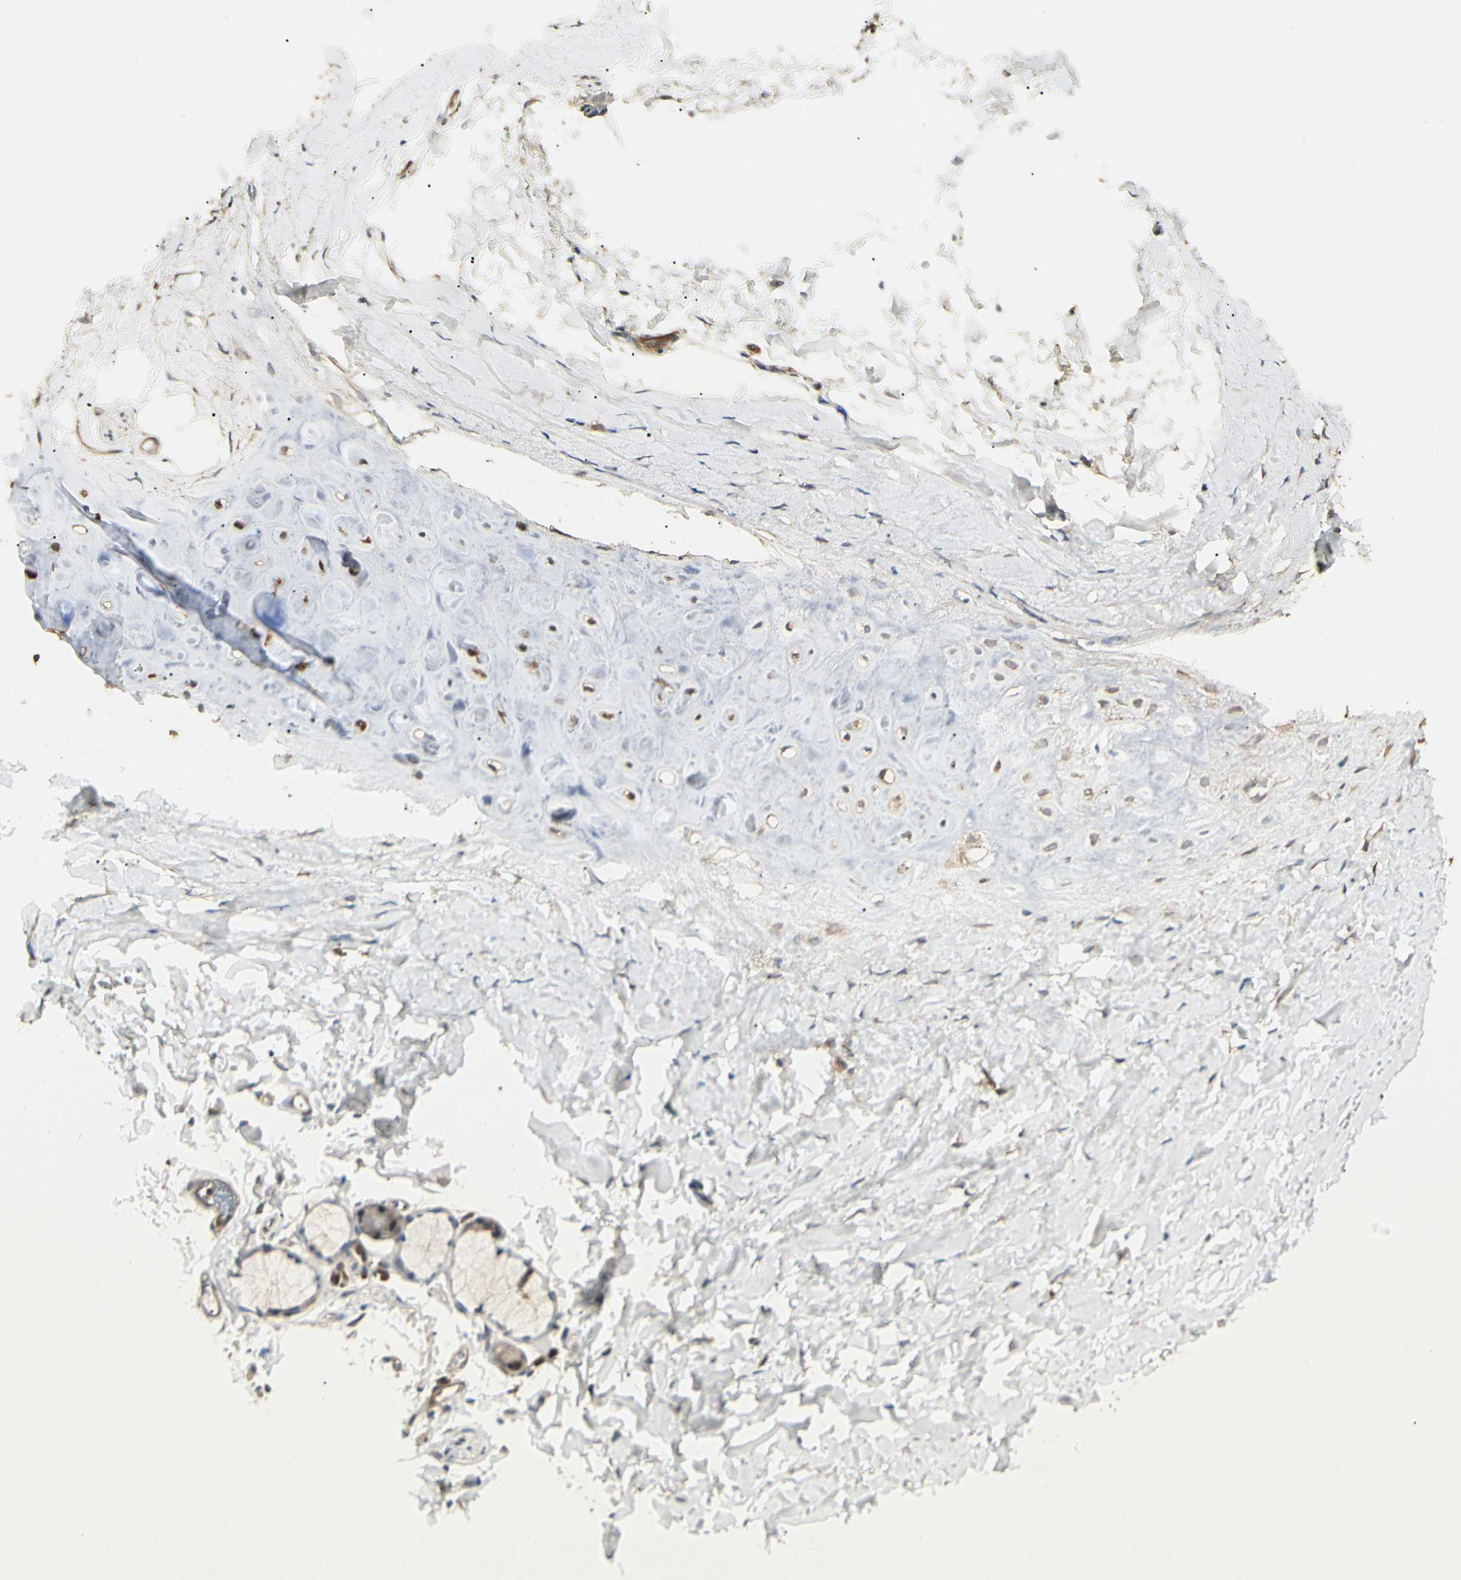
{"staining": {"intensity": "weak", "quantity": "25%-75%", "location": "cytoplasmic/membranous"}, "tissue": "adipose tissue", "cell_type": "Adipocytes", "image_type": "normal", "snomed": [{"axis": "morphology", "description": "Normal tissue, NOS"}, {"axis": "topography", "description": "Cartilage tissue"}, {"axis": "topography", "description": "Bronchus"}], "caption": "High-power microscopy captured an immunohistochemistry micrograph of unremarkable adipose tissue, revealing weak cytoplasmic/membranous staining in approximately 25%-75% of adipocytes. (DAB (3,3'-diaminobenzidine) = brown stain, brightfield microscopy at high magnification).", "gene": "IRAG1", "patient": {"sex": "female", "age": 73}}